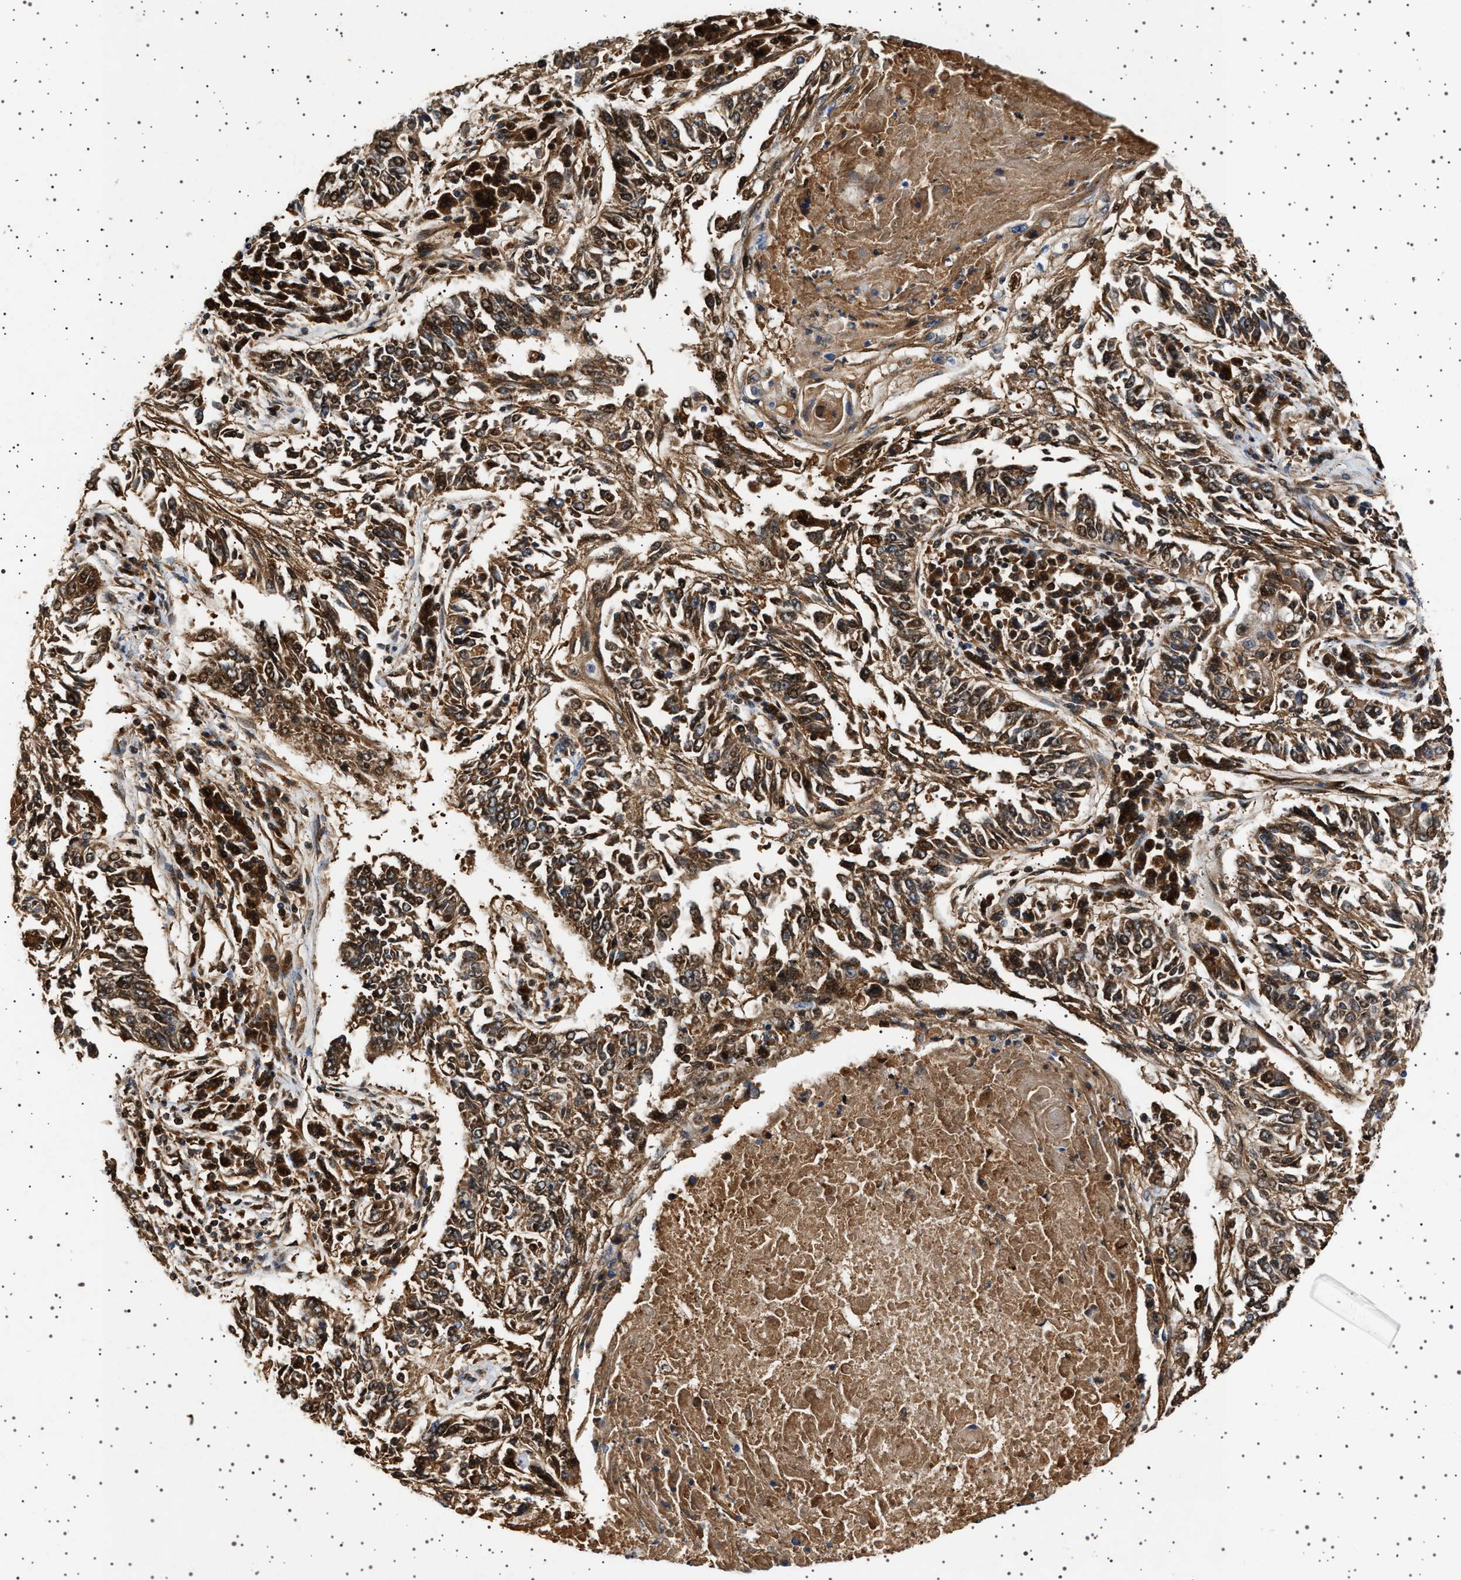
{"staining": {"intensity": "moderate", "quantity": ">75%", "location": "cytoplasmic/membranous"}, "tissue": "lung cancer", "cell_type": "Tumor cells", "image_type": "cancer", "snomed": [{"axis": "morphology", "description": "Normal tissue, NOS"}, {"axis": "morphology", "description": "Squamous cell carcinoma, NOS"}, {"axis": "topography", "description": "Cartilage tissue"}, {"axis": "topography", "description": "Bronchus"}, {"axis": "topography", "description": "Lung"}], "caption": "Immunohistochemical staining of human lung cancer (squamous cell carcinoma) reveals medium levels of moderate cytoplasmic/membranous protein staining in approximately >75% of tumor cells.", "gene": "FICD", "patient": {"sex": "female", "age": 49}}